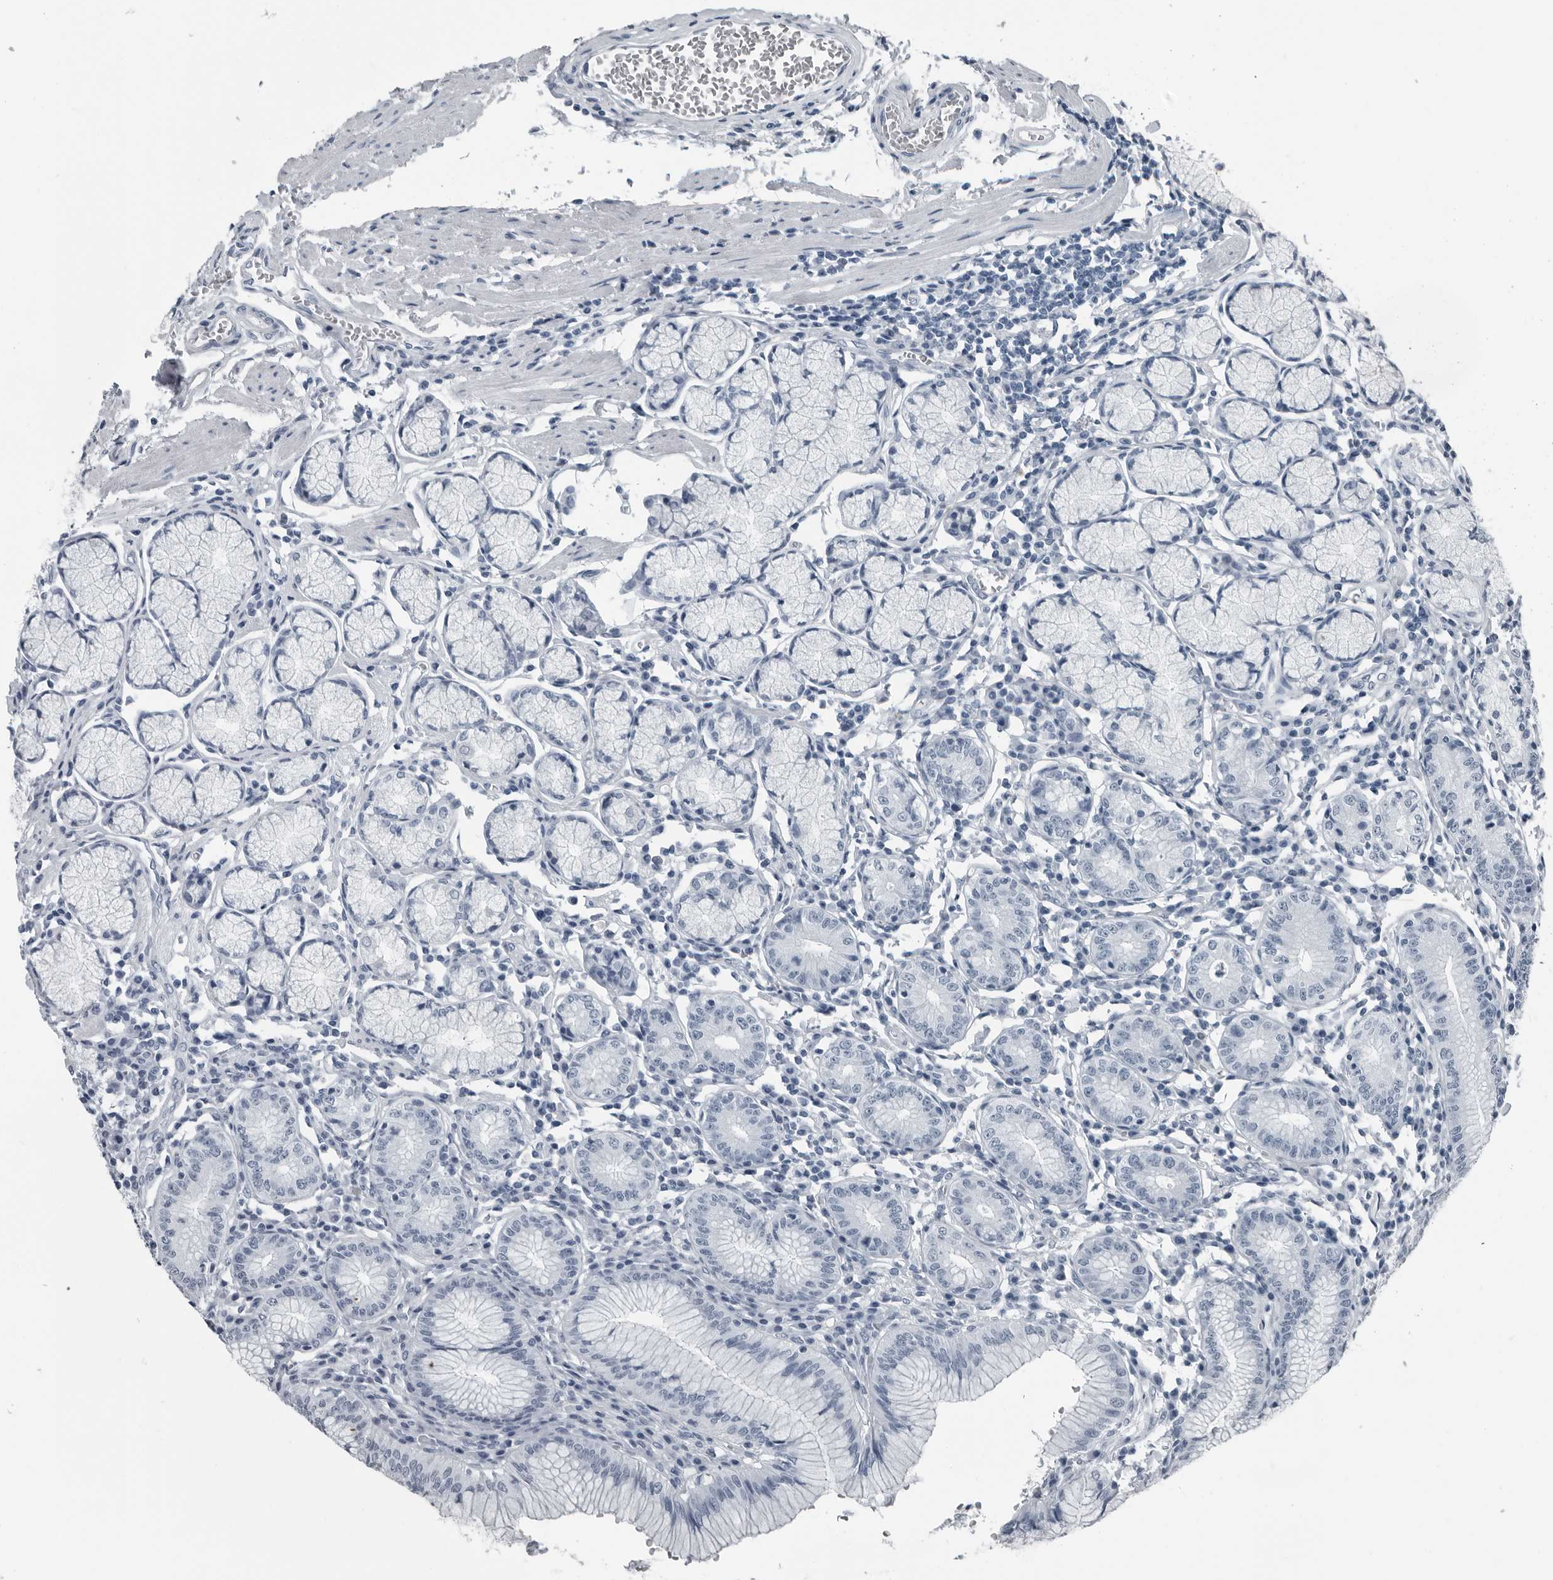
{"staining": {"intensity": "negative", "quantity": "none", "location": "none"}, "tissue": "stomach", "cell_type": "Glandular cells", "image_type": "normal", "snomed": [{"axis": "morphology", "description": "Normal tissue, NOS"}, {"axis": "topography", "description": "Stomach"}], "caption": "DAB (3,3'-diaminobenzidine) immunohistochemical staining of unremarkable stomach demonstrates no significant expression in glandular cells. Nuclei are stained in blue.", "gene": "PRSS1", "patient": {"sex": "male", "age": 55}}